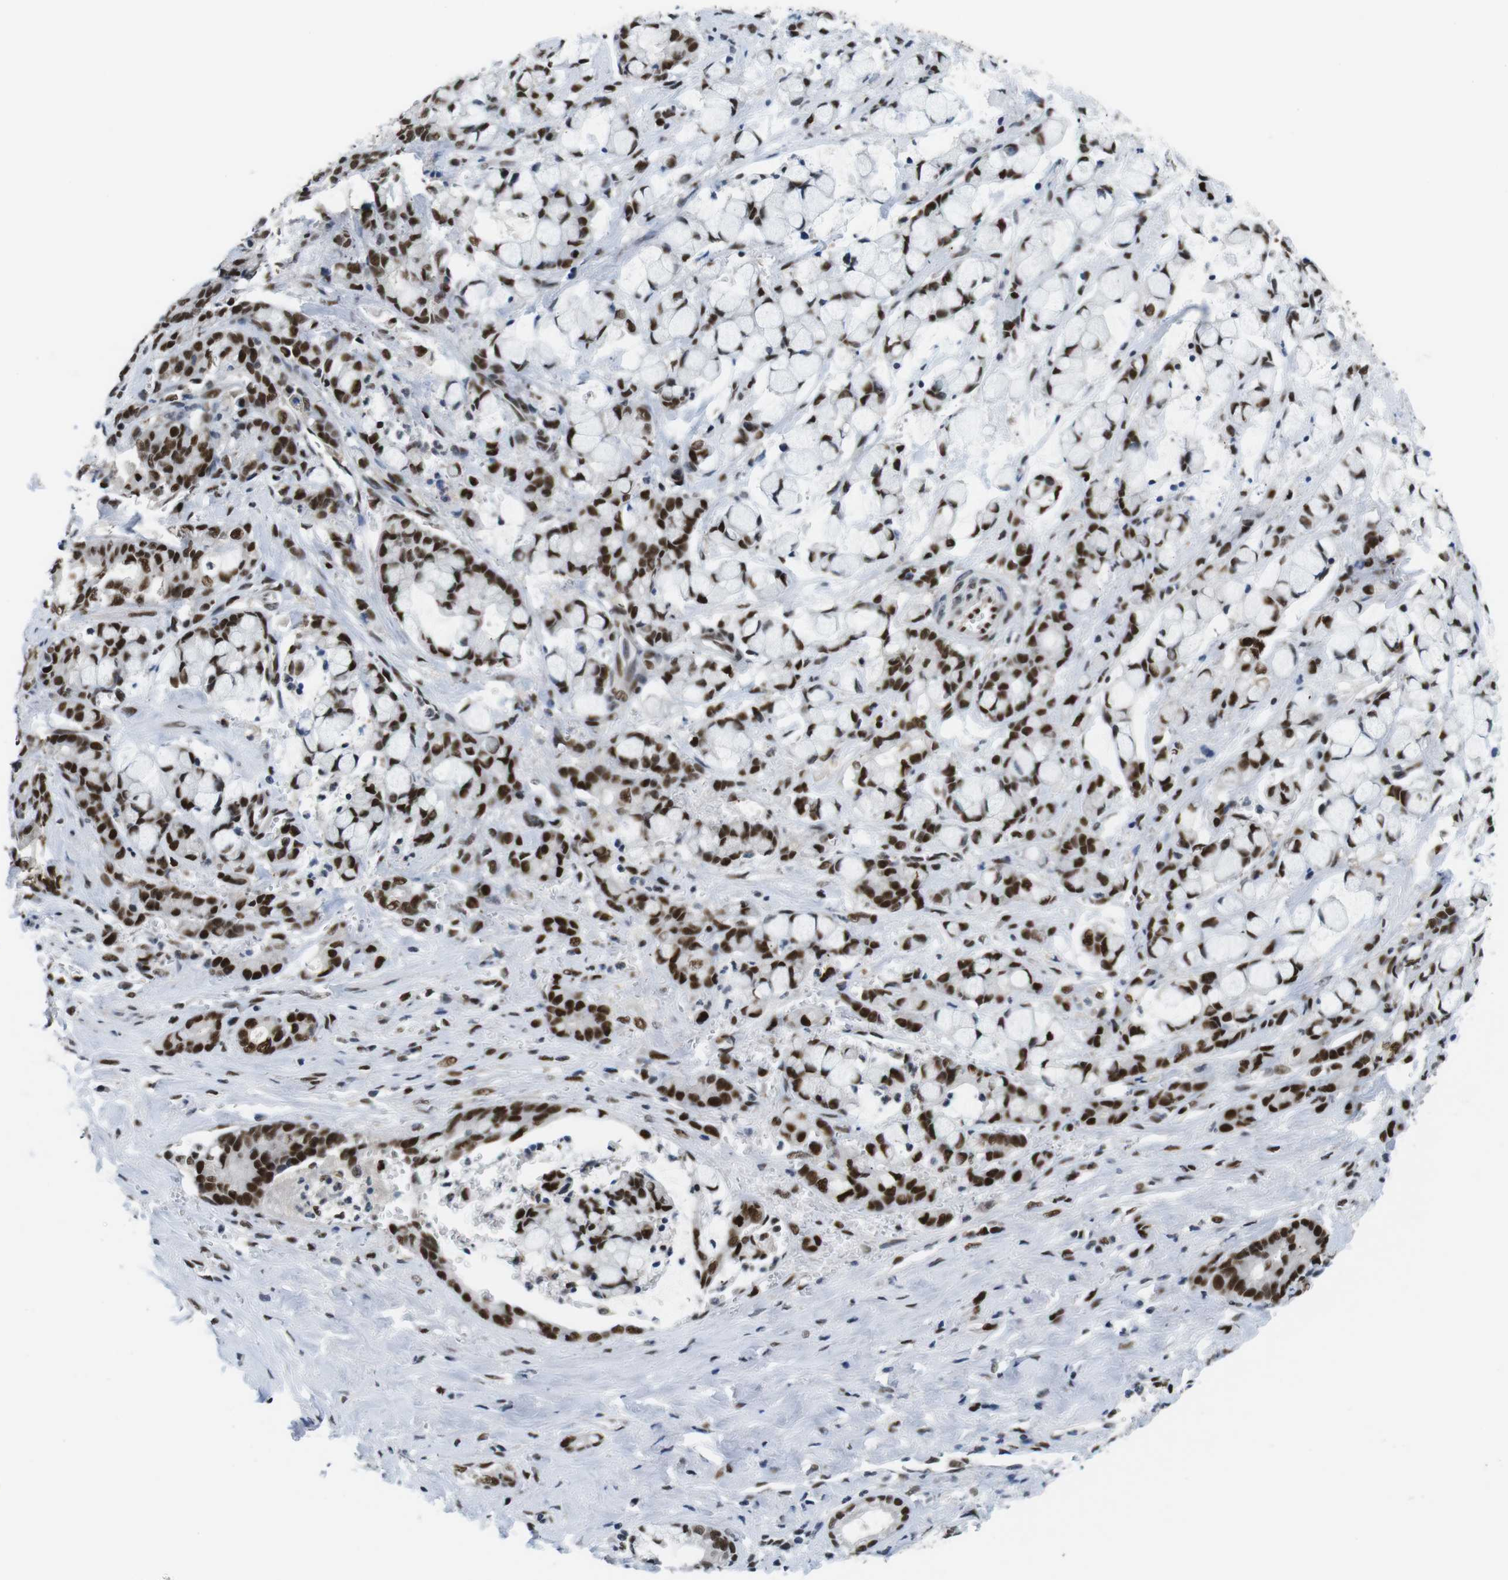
{"staining": {"intensity": "strong", "quantity": ">75%", "location": "nuclear"}, "tissue": "pancreatic cancer", "cell_type": "Tumor cells", "image_type": "cancer", "snomed": [{"axis": "morphology", "description": "Adenocarcinoma, NOS"}, {"axis": "topography", "description": "Pancreas"}], "caption": "Adenocarcinoma (pancreatic) was stained to show a protein in brown. There is high levels of strong nuclear expression in approximately >75% of tumor cells. (DAB (3,3'-diaminobenzidine) IHC with brightfield microscopy, high magnification).", "gene": "PSME3", "patient": {"sex": "female", "age": 73}}